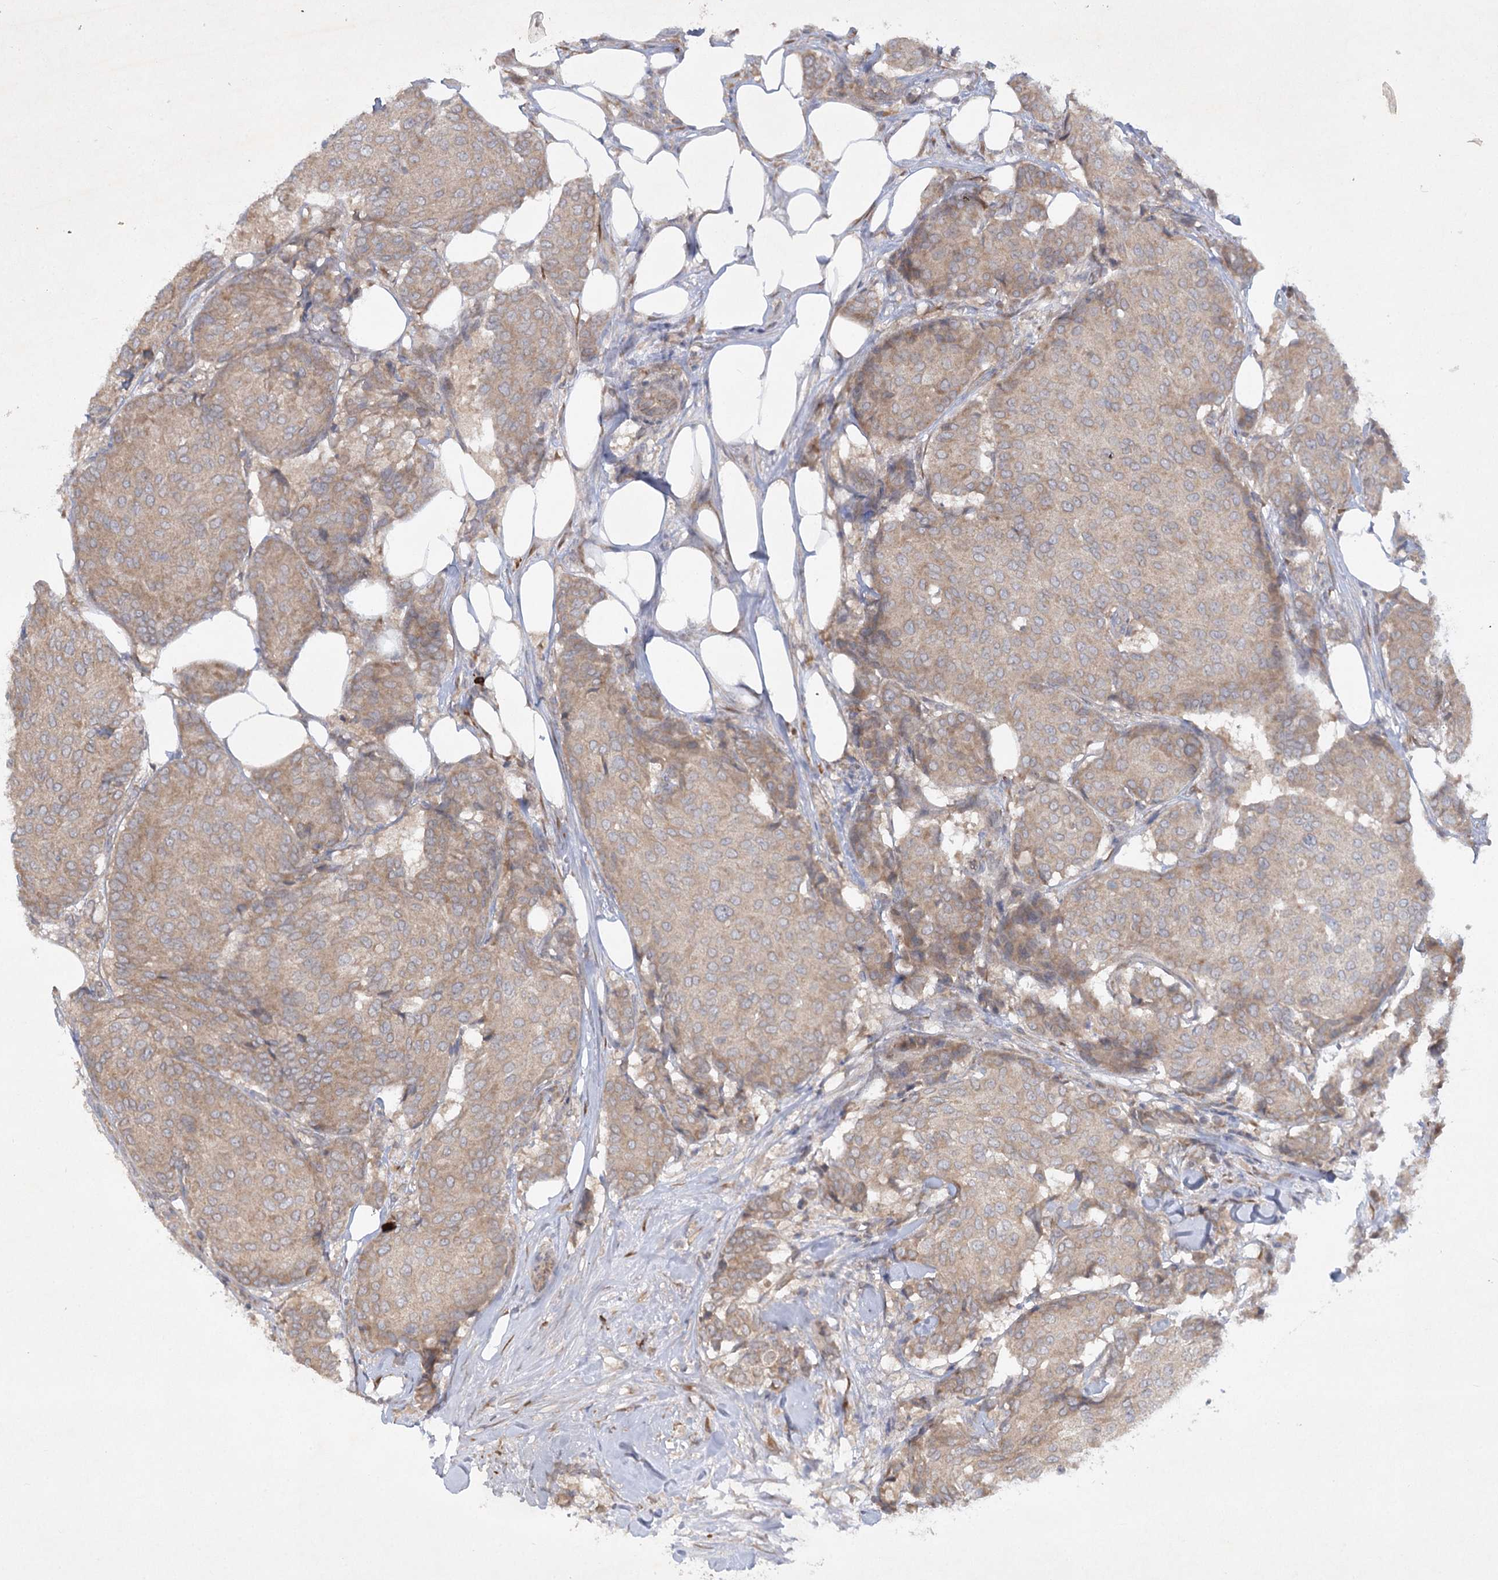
{"staining": {"intensity": "moderate", "quantity": ">75%", "location": "cytoplasmic/membranous"}, "tissue": "breast cancer", "cell_type": "Tumor cells", "image_type": "cancer", "snomed": [{"axis": "morphology", "description": "Duct carcinoma"}, {"axis": "topography", "description": "Breast"}], "caption": "Protein staining of invasive ductal carcinoma (breast) tissue shows moderate cytoplasmic/membranous positivity in about >75% of tumor cells.", "gene": "TRAF3IP1", "patient": {"sex": "female", "age": 75}}